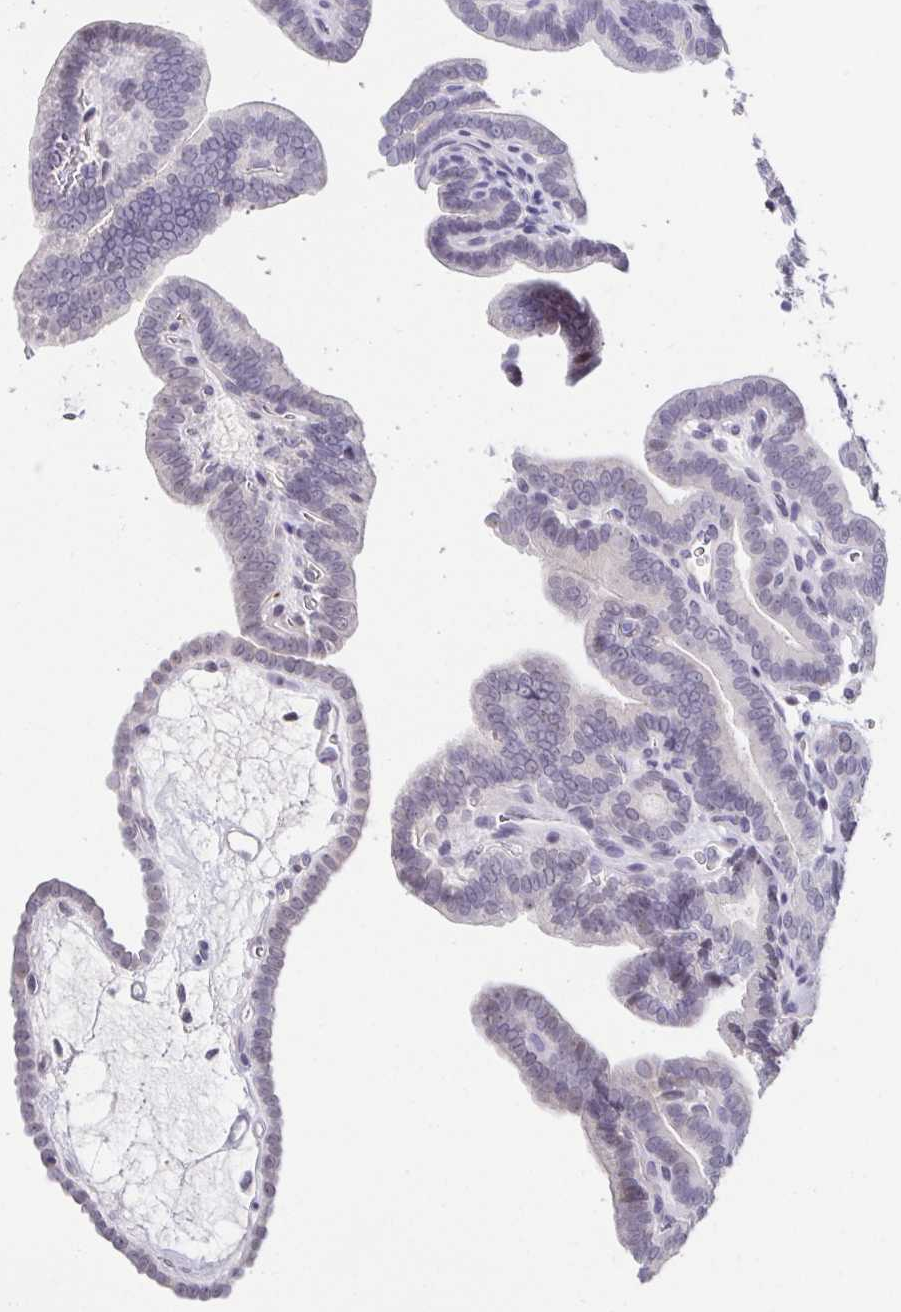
{"staining": {"intensity": "negative", "quantity": "none", "location": "none"}, "tissue": "thyroid cancer", "cell_type": "Tumor cells", "image_type": "cancer", "snomed": [{"axis": "morphology", "description": "Papillary adenocarcinoma, NOS"}, {"axis": "topography", "description": "Thyroid gland"}], "caption": "High power microscopy image of an IHC micrograph of thyroid cancer, revealing no significant staining in tumor cells.", "gene": "NEFH", "patient": {"sex": "female", "age": 21}}